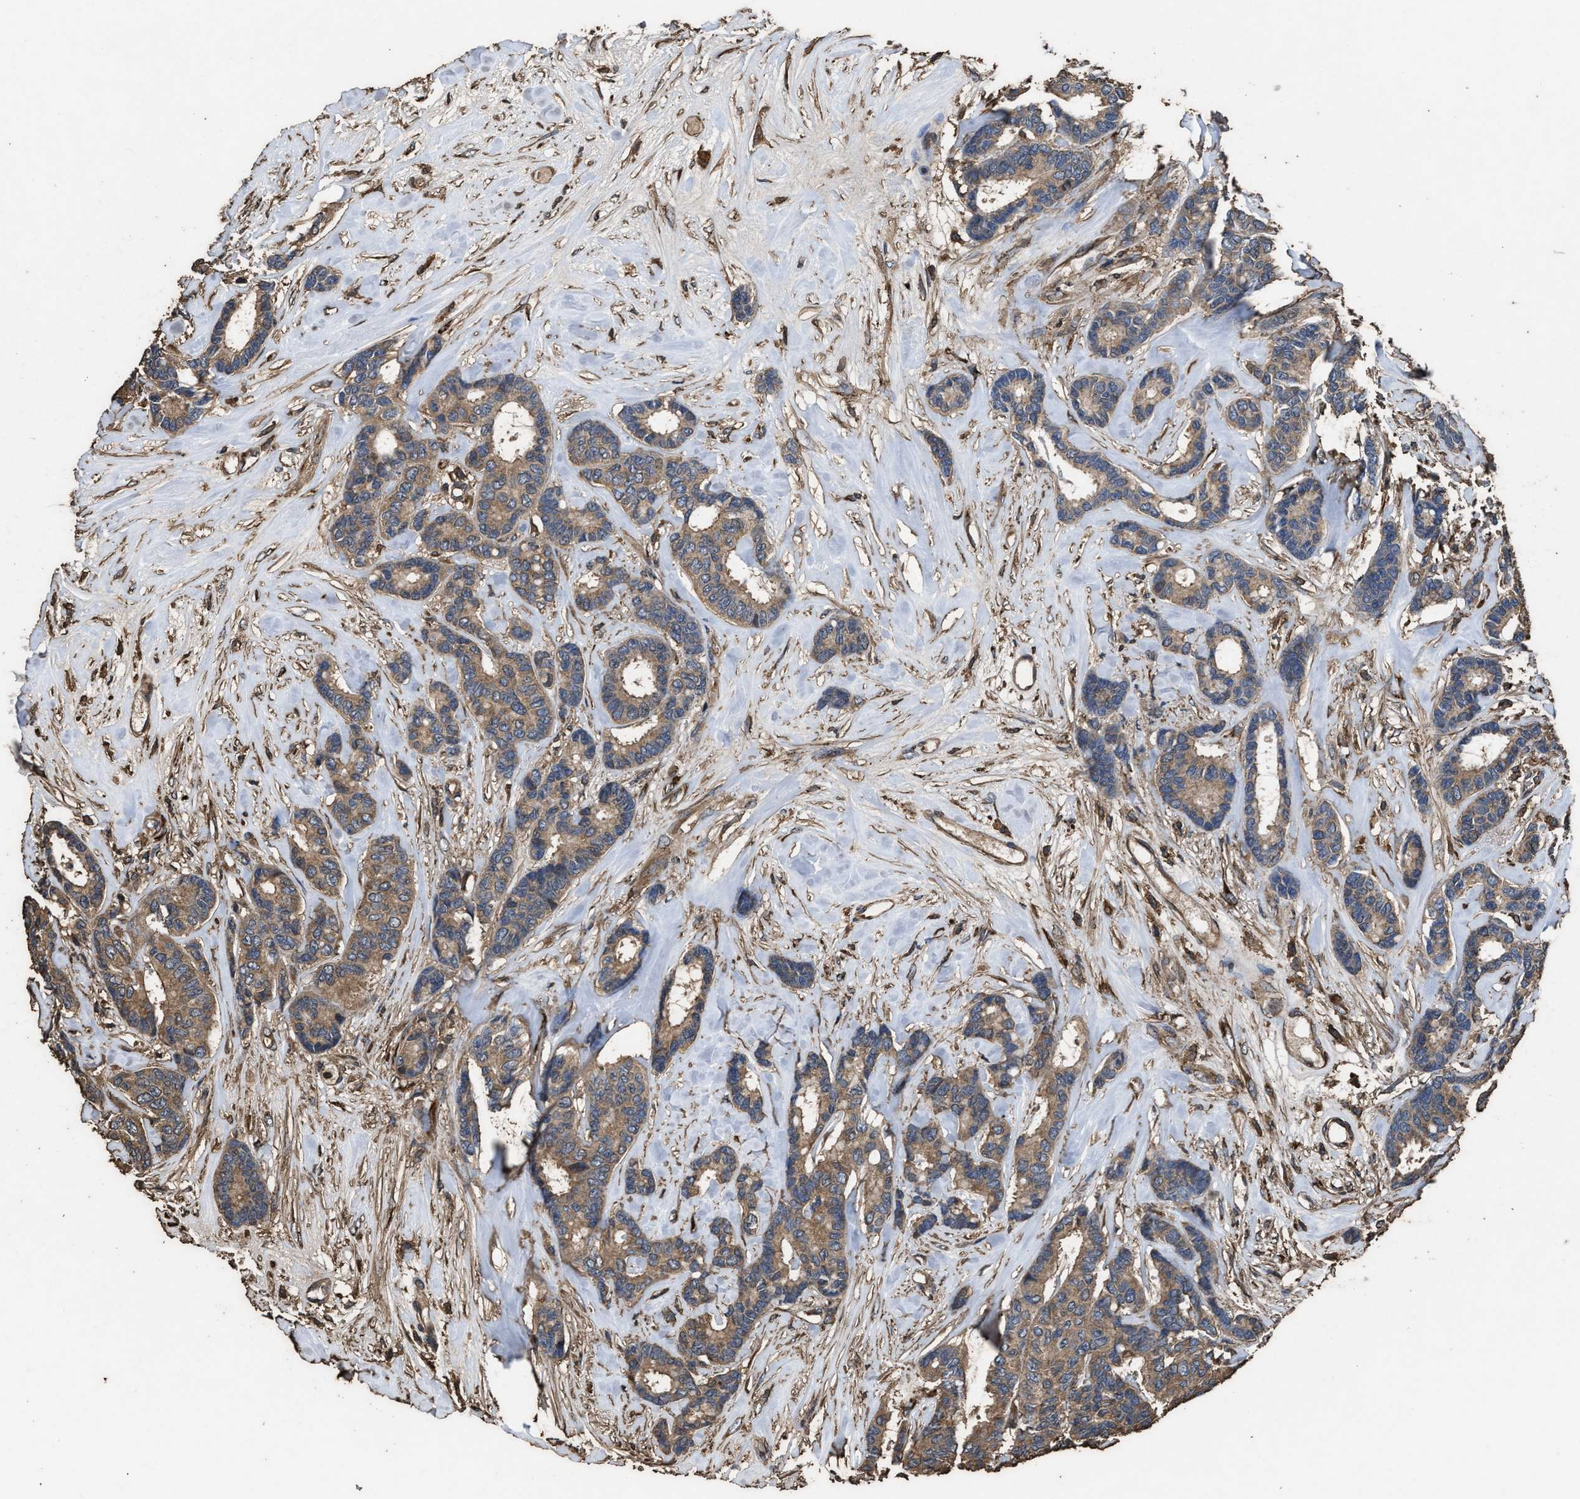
{"staining": {"intensity": "moderate", "quantity": ">75%", "location": "cytoplasmic/membranous"}, "tissue": "breast cancer", "cell_type": "Tumor cells", "image_type": "cancer", "snomed": [{"axis": "morphology", "description": "Duct carcinoma"}, {"axis": "topography", "description": "Breast"}], "caption": "Breast cancer (infiltrating ductal carcinoma) tissue demonstrates moderate cytoplasmic/membranous staining in approximately >75% of tumor cells (DAB IHC, brown staining for protein, blue staining for nuclei).", "gene": "ZMYND19", "patient": {"sex": "female", "age": 87}}